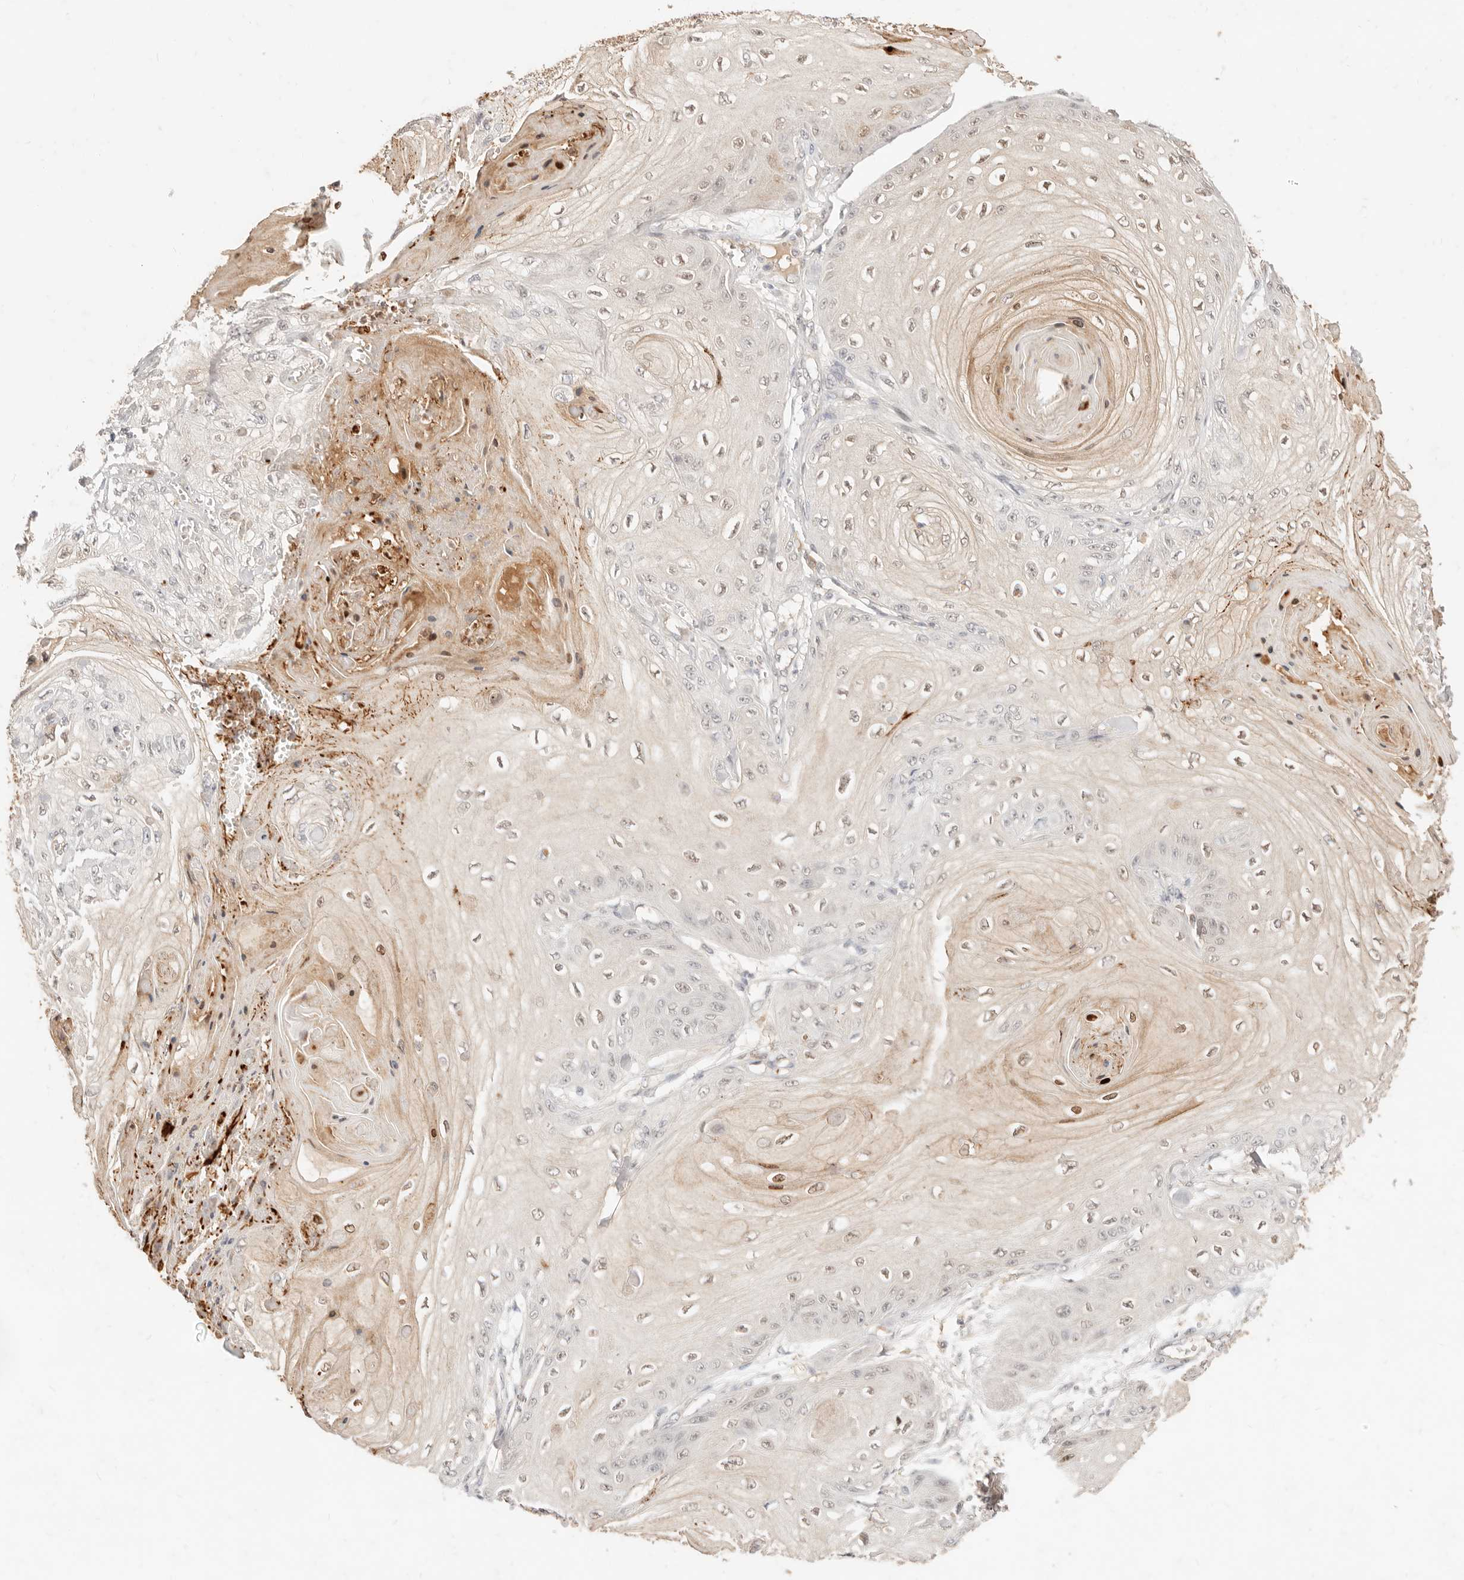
{"staining": {"intensity": "weak", "quantity": "25%-75%", "location": "nuclear"}, "tissue": "skin cancer", "cell_type": "Tumor cells", "image_type": "cancer", "snomed": [{"axis": "morphology", "description": "Squamous cell carcinoma, NOS"}, {"axis": "topography", "description": "Skin"}], "caption": "IHC histopathology image of neoplastic tissue: skin cancer stained using IHC displays low levels of weak protein expression localized specifically in the nuclear of tumor cells, appearing as a nuclear brown color.", "gene": "TMTC2", "patient": {"sex": "male", "age": 74}}